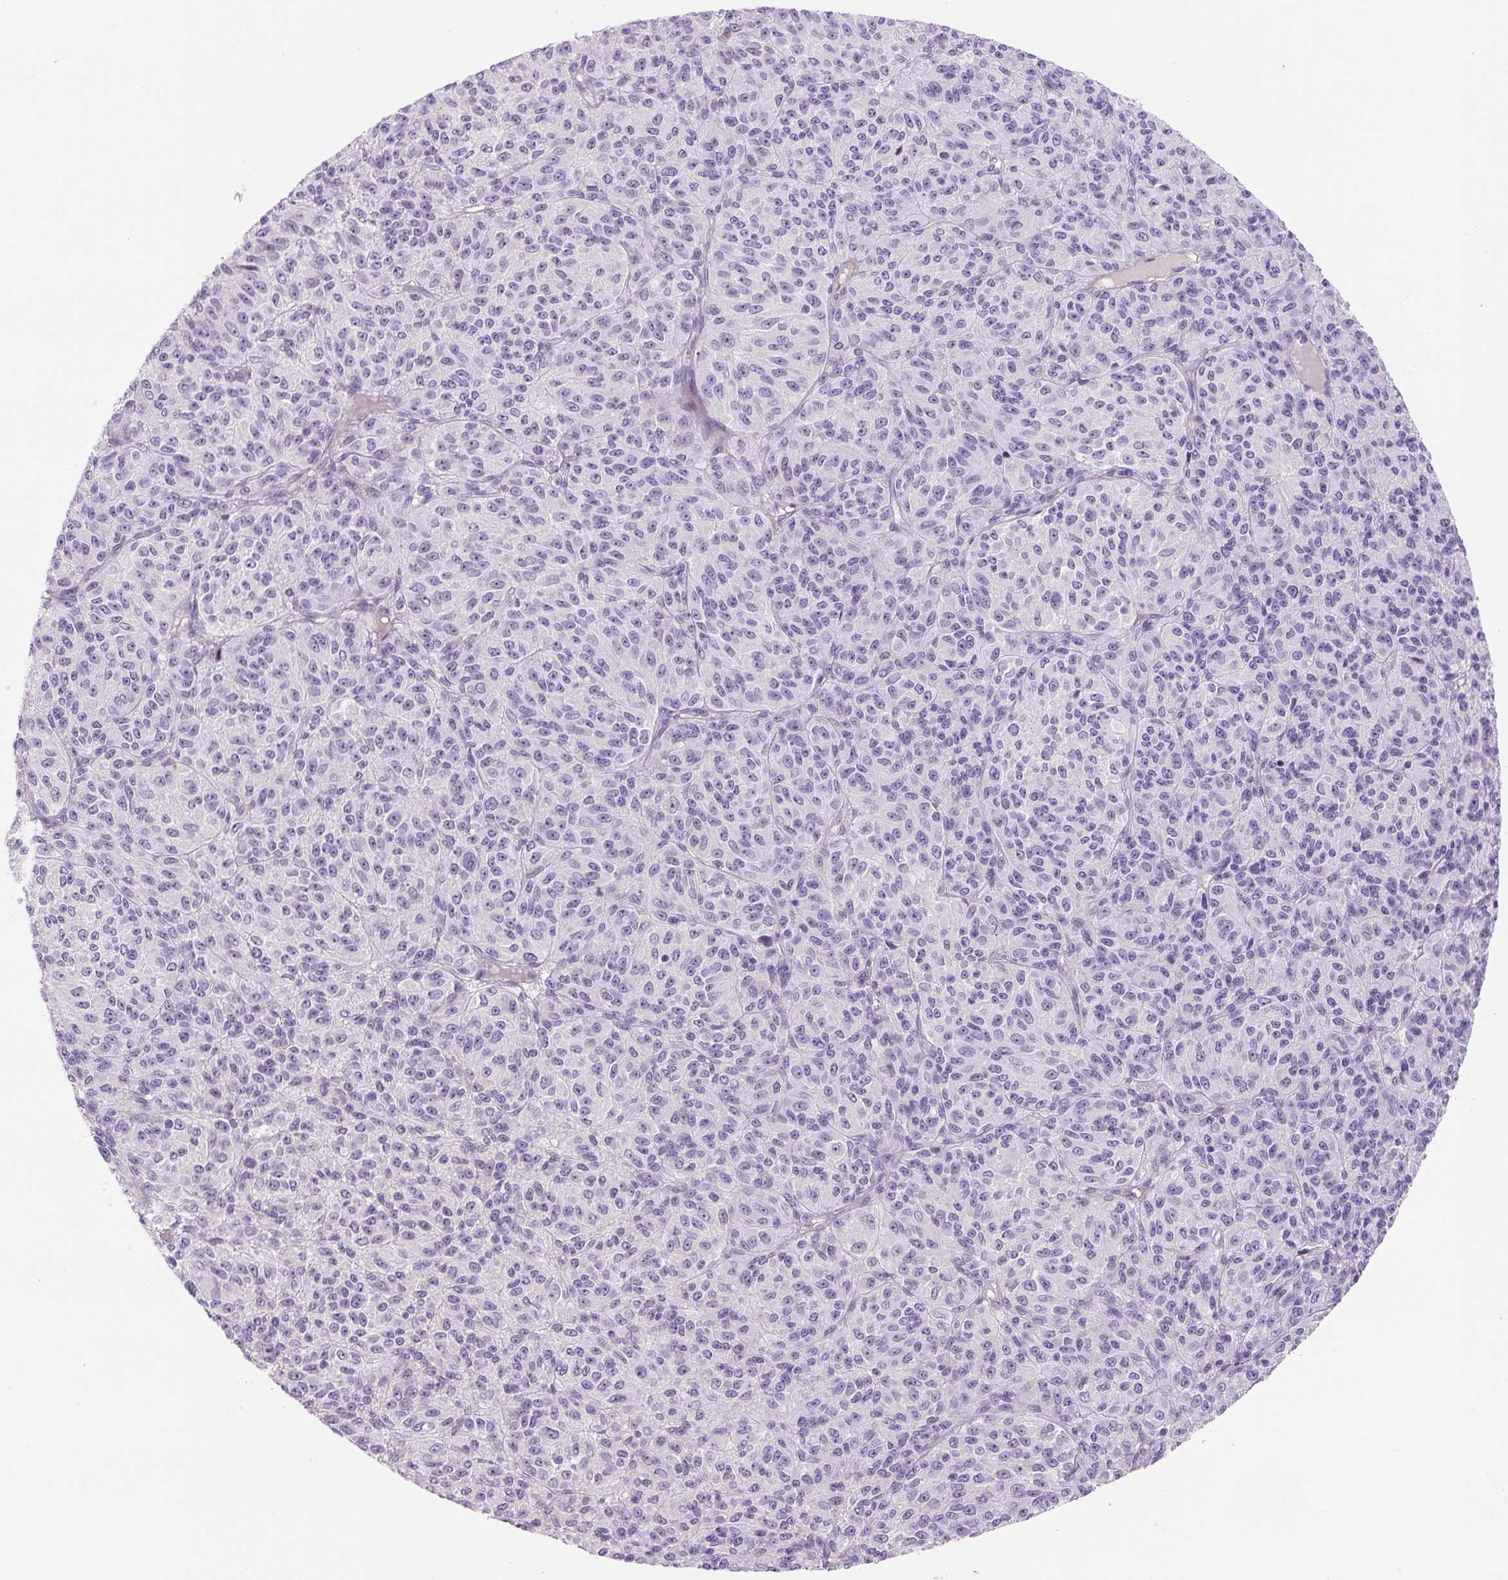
{"staining": {"intensity": "negative", "quantity": "none", "location": "none"}, "tissue": "melanoma", "cell_type": "Tumor cells", "image_type": "cancer", "snomed": [{"axis": "morphology", "description": "Malignant melanoma, Metastatic site"}, {"axis": "topography", "description": "Brain"}], "caption": "Tumor cells are negative for protein expression in human melanoma.", "gene": "PRM1", "patient": {"sex": "female", "age": 56}}